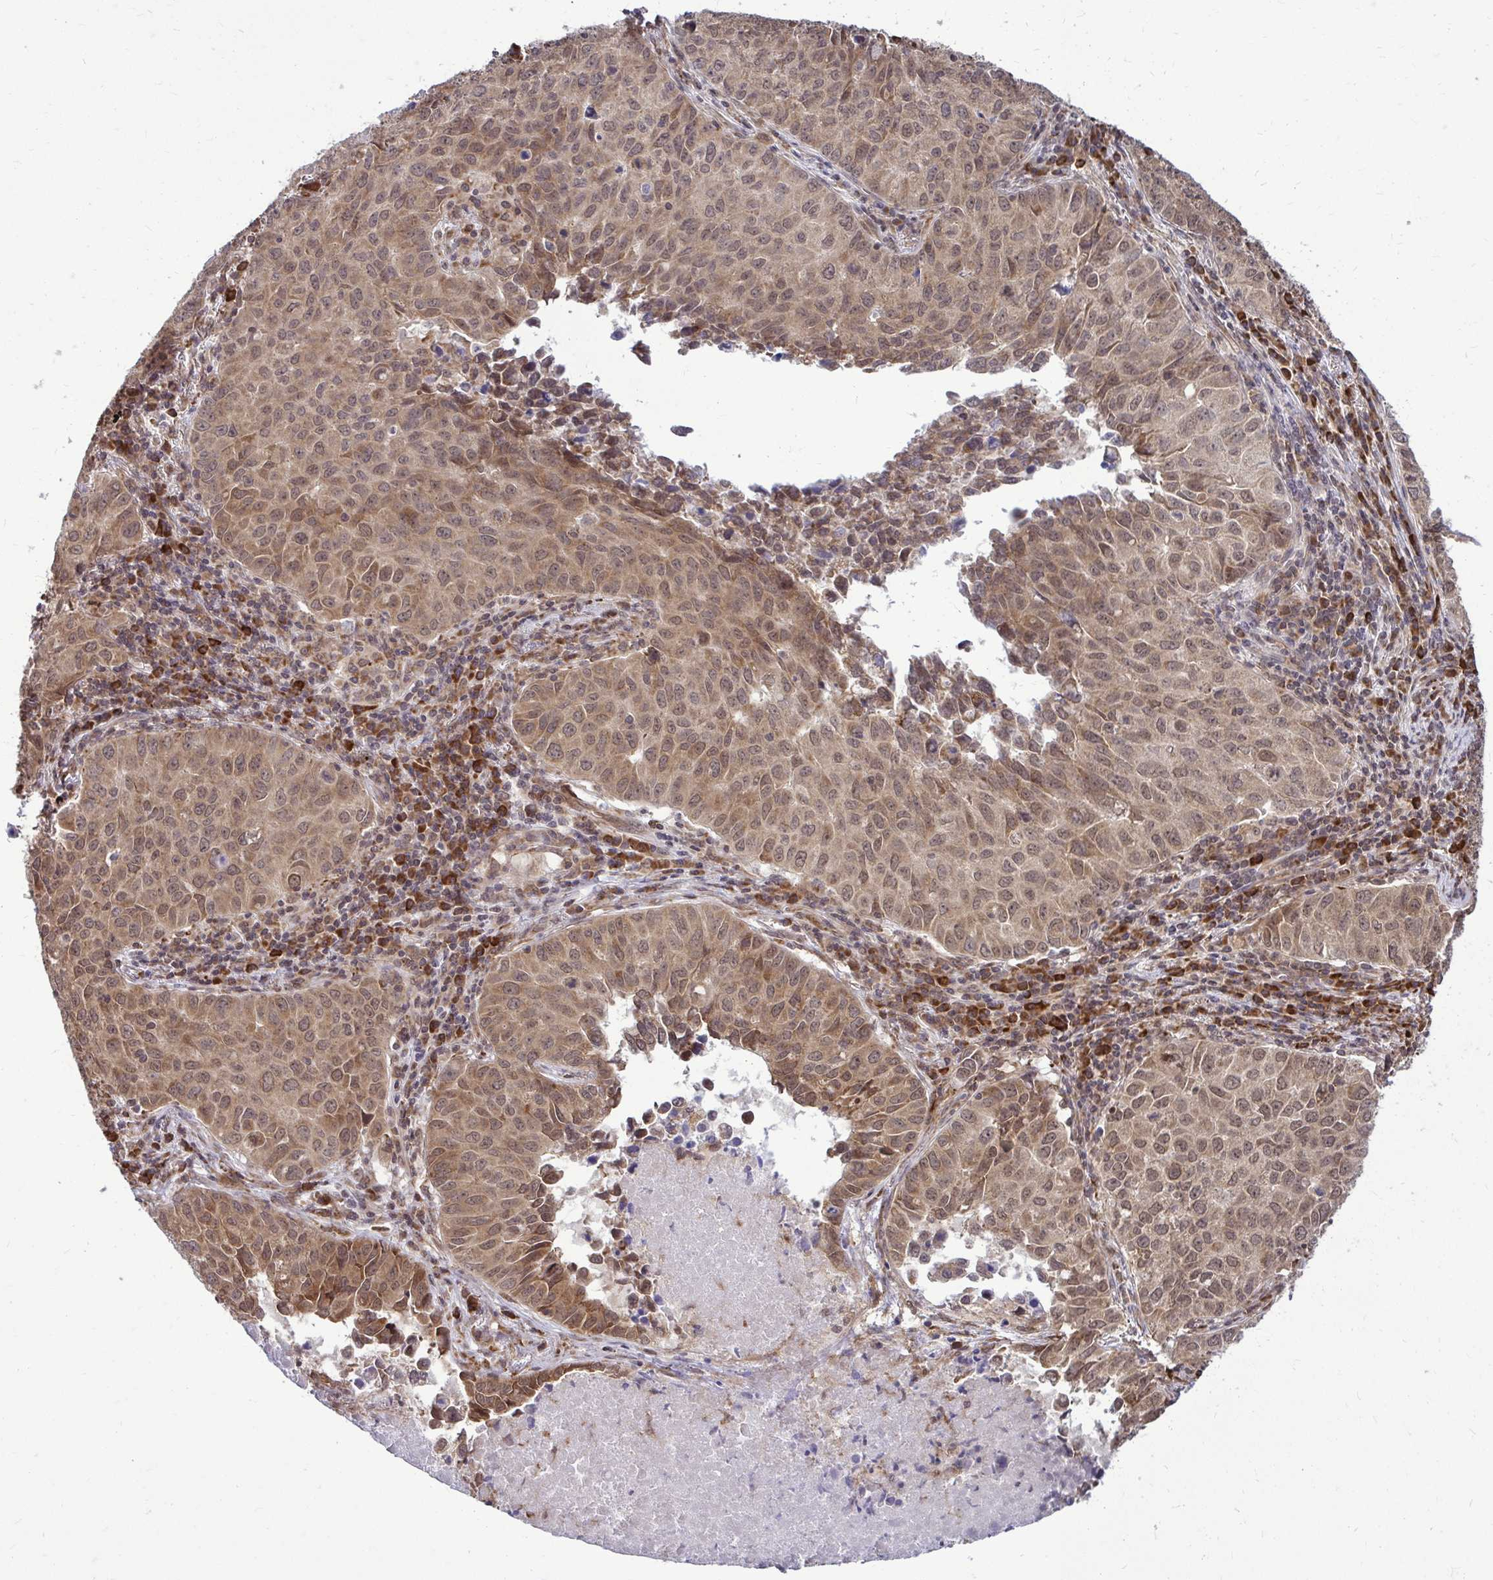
{"staining": {"intensity": "weak", "quantity": ">75%", "location": "cytoplasmic/membranous"}, "tissue": "lung cancer", "cell_type": "Tumor cells", "image_type": "cancer", "snomed": [{"axis": "morphology", "description": "Adenocarcinoma, NOS"}, {"axis": "topography", "description": "Lung"}], "caption": "Weak cytoplasmic/membranous protein staining is identified in approximately >75% of tumor cells in lung cancer (adenocarcinoma).", "gene": "FMR1", "patient": {"sex": "female", "age": 50}}